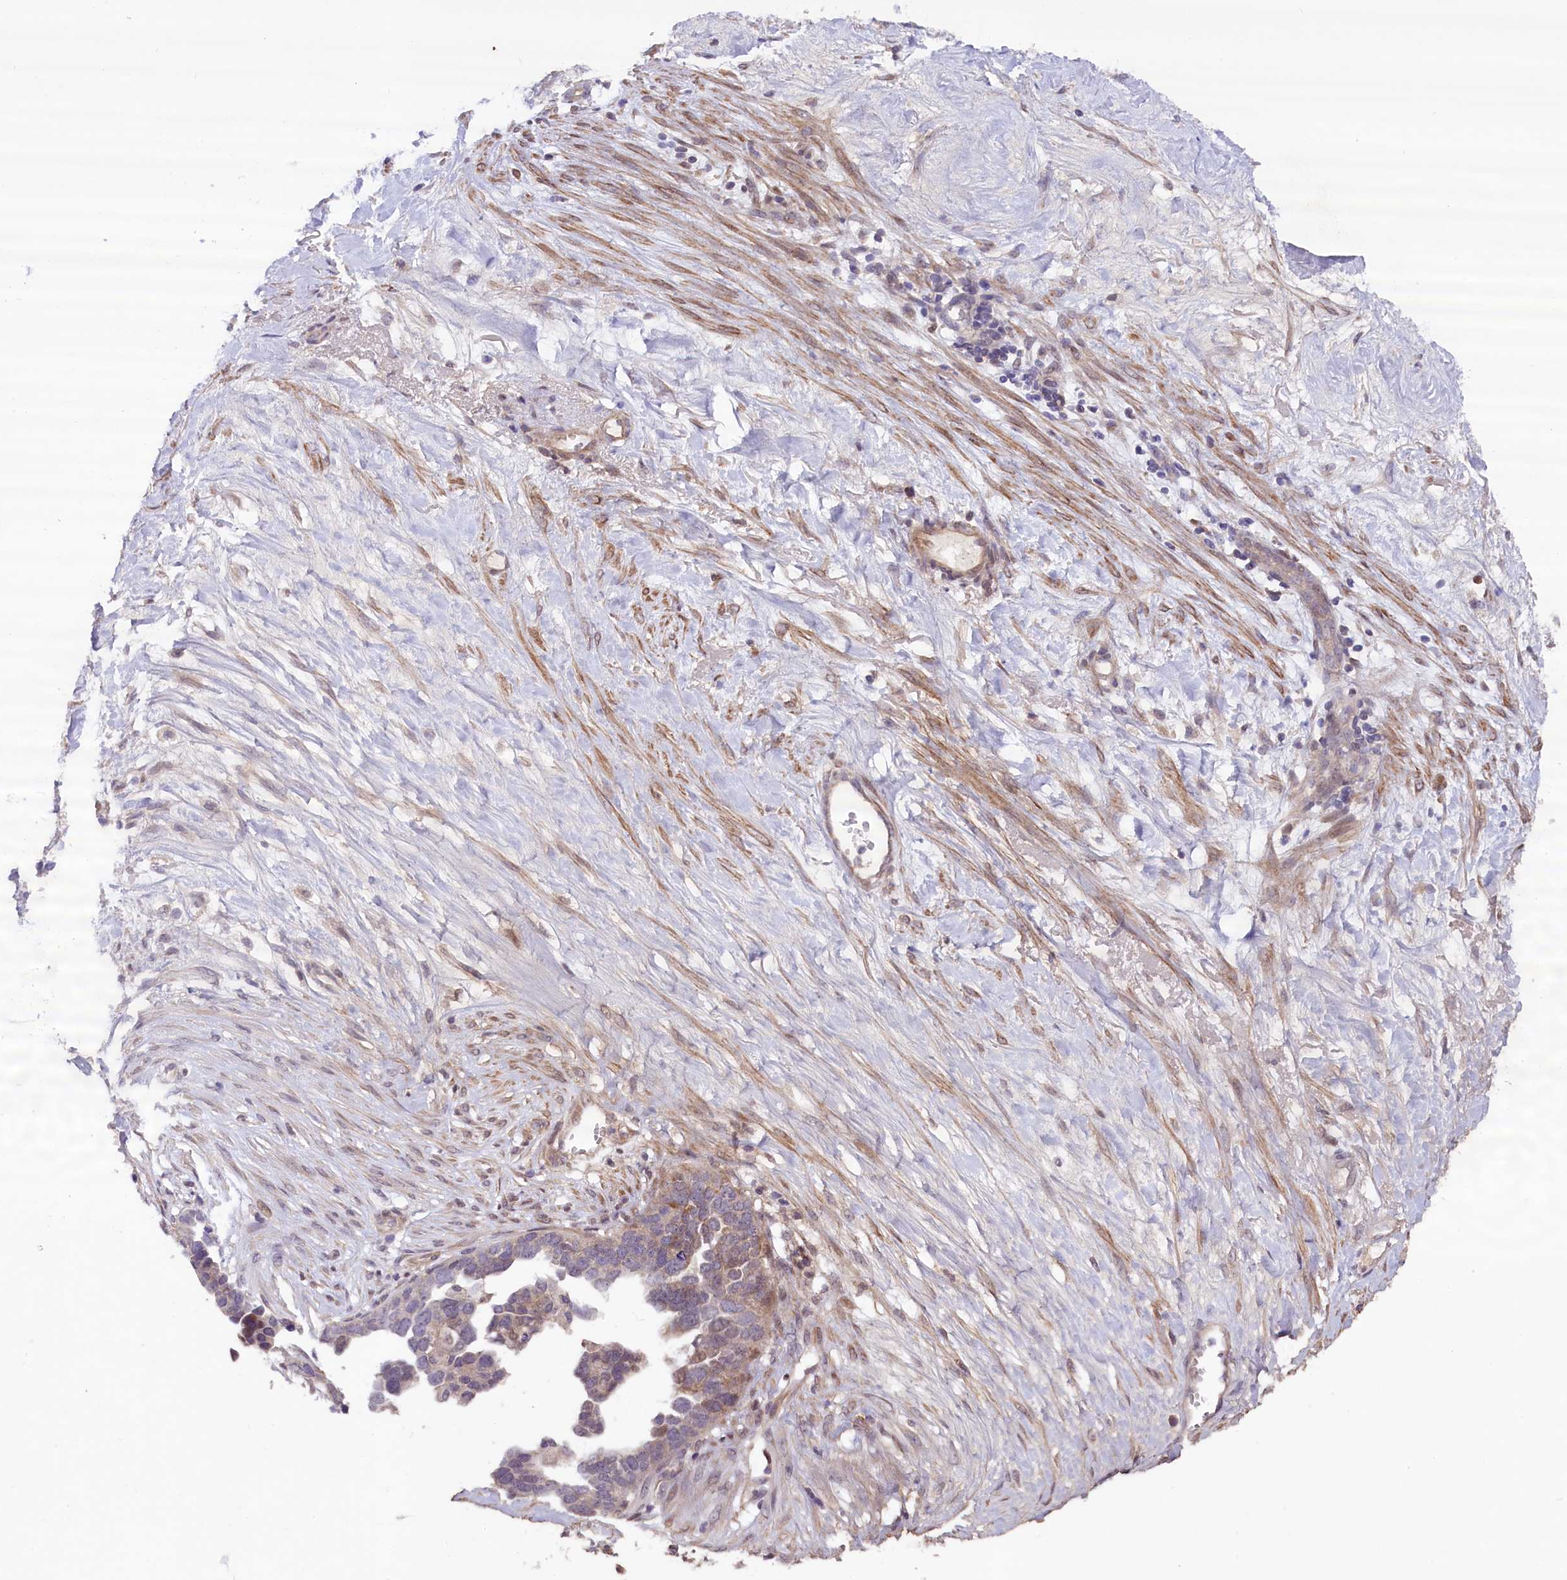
{"staining": {"intensity": "weak", "quantity": "<25%", "location": "cytoplasmic/membranous,nuclear"}, "tissue": "ovarian cancer", "cell_type": "Tumor cells", "image_type": "cancer", "snomed": [{"axis": "morphology", "description": "Cystadenocarcinoma, serous, NOS"}, {"axis": "topography", "description": "Ovary"}], "caption": "DAB immunohistochemical staining of ovarian serous cystadenocarcinoma exhibits no significant staining in tumor cells.", "gene": "HDAC5", "patient": {"sex": "female", "age": 54}}